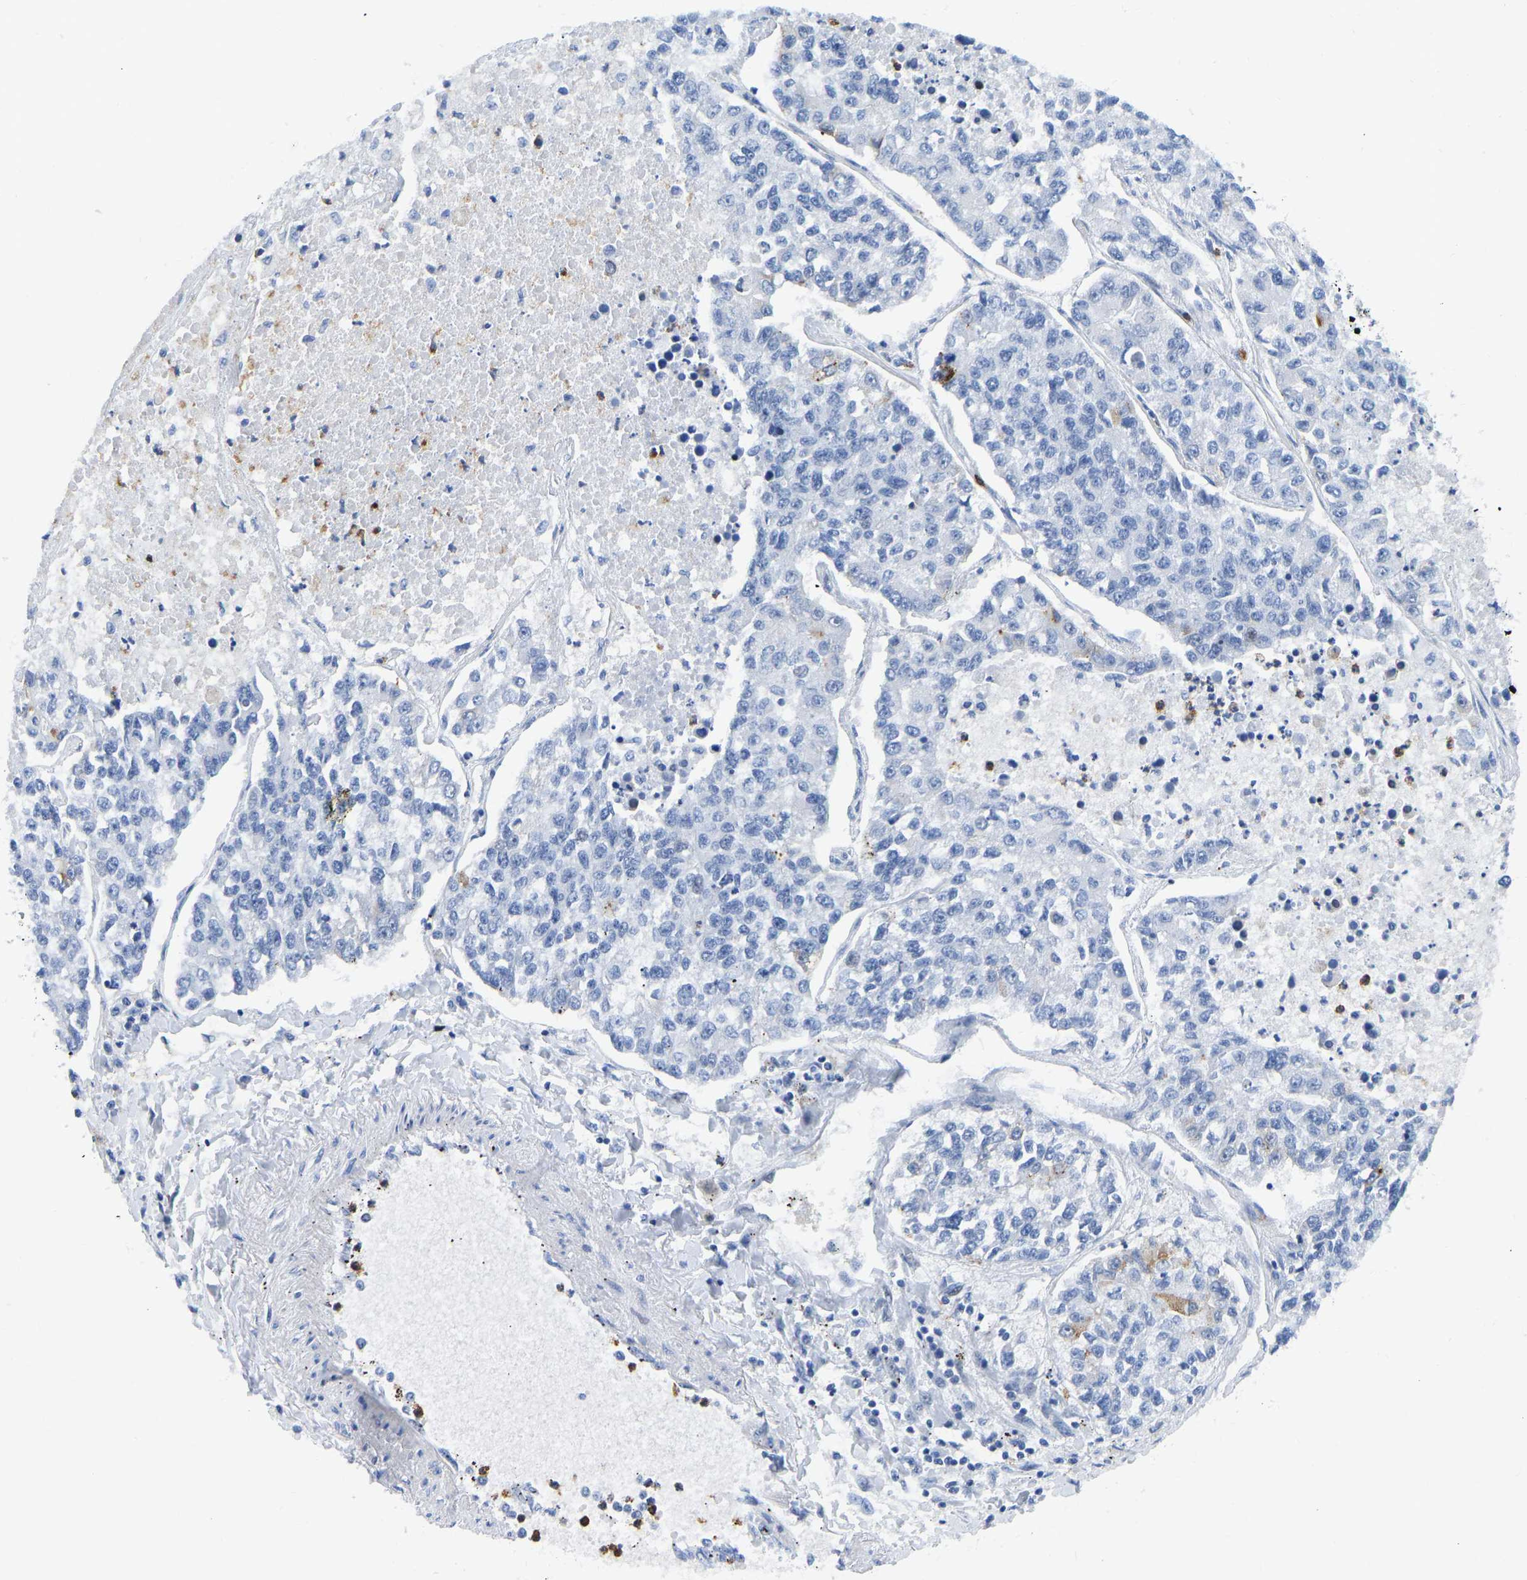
{"staining": {"intensity": "negative", "quantity": "none", "location": "none"}, "tissue": "lung cancer", "cell_type": "Tumor cells", "image_type": "cancer", "snomed": [{"axis": "morphology", "description": "Adenocarcinoma, NOS"}, {"axis": "topography", "description": "Lung"}], "caption": "This micrograph is of lung cancer stained with IHC to label a protein in brown with the nuclei are counter-stained blue. There is no expression in tumor cells.", "gene": "HDAC5", "patient": {"sex": "male", "age": 49}}